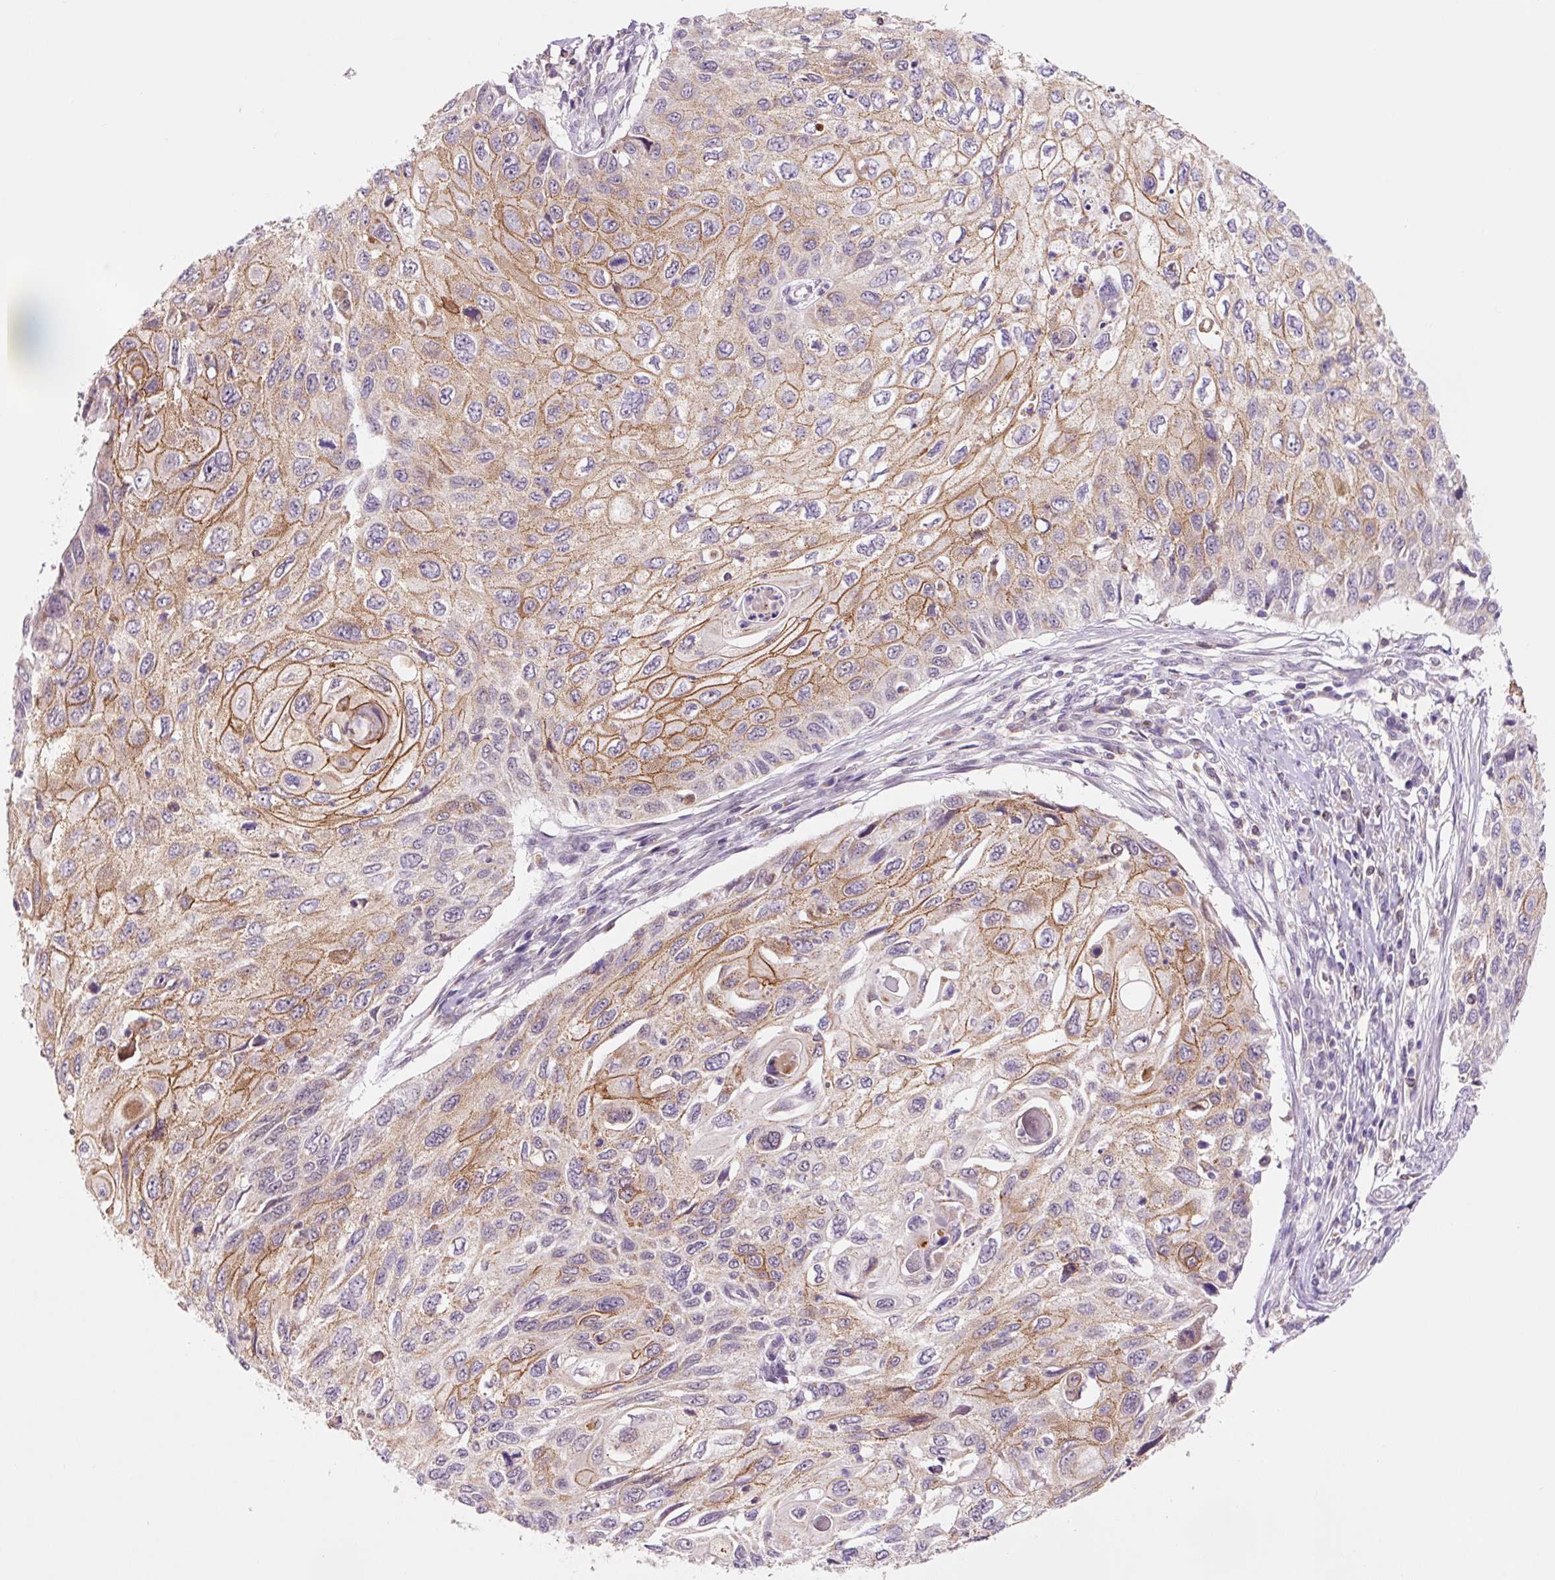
{"staining": {"intensity": "moderate", "quantity": "25%-75%", "location": "cytoplasmic/membranous"}, "tissue": "cervical cancer", "cell_type": "Tumor cells", "image_type": "cancer", "snomed": [{"axis": "morphology", "description": "Squamous cell carcinoma, NOS"}, {"axis": "topography", "description": "Cervix"}], "caption": "Cervical cancer (squamous cell carcinoma) stained for a protein displays moderate cytoplasmic/membranous positivity in tumor cells.", "gene": "PCK2", "patient": {"sex": "female", "age": 70}}